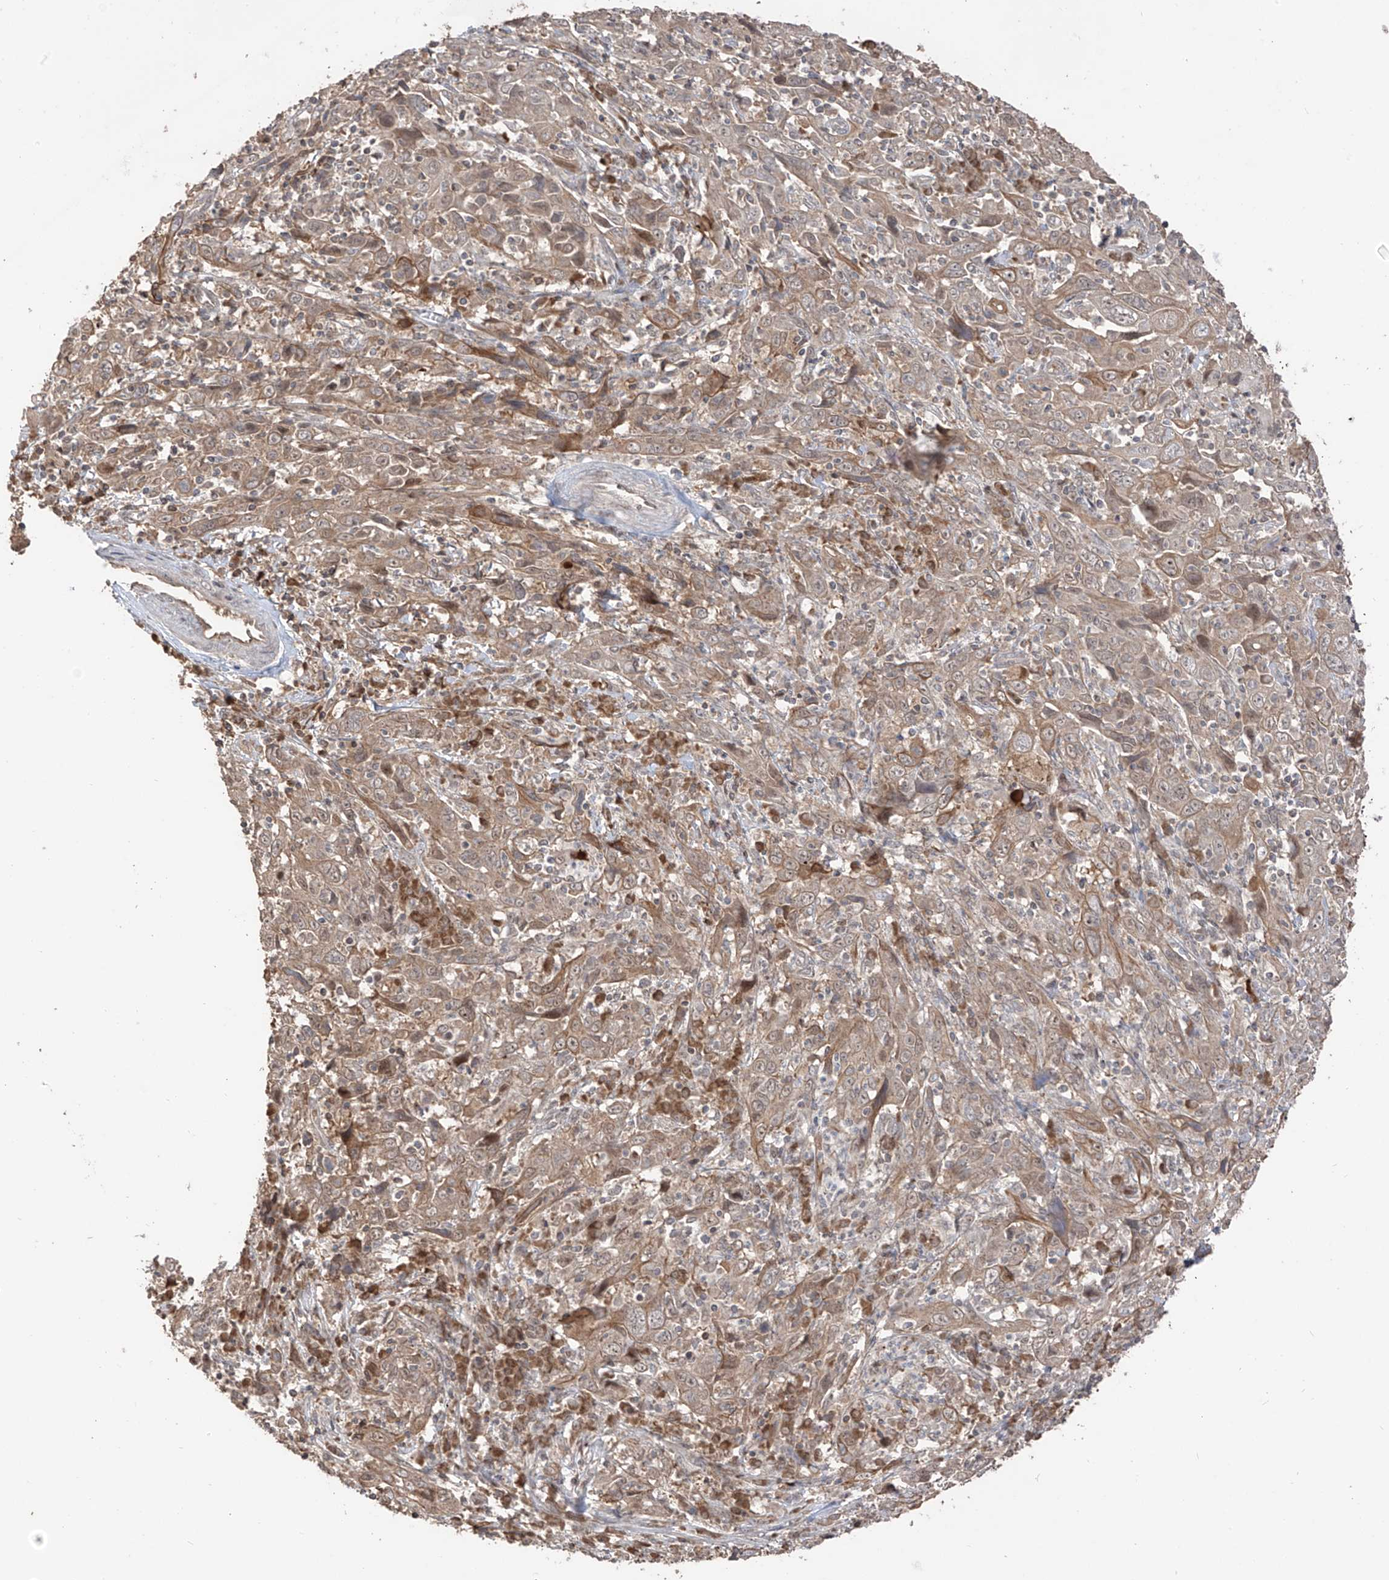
{"staining": {"intensity": "weak", "quantity": ">75%", "location": "cytoplasmic/membranous"}, "tissue": "cervical cancer", "cell_type": "Tumor cells", "image_type": "cancer", "snomed": [{"axis": "morphology", "description": "Squamous cell carcinoma, NOS"}, {"axis": "topography", "description": "Cervix"}], "caption": "IHC (DAB (3,3'-diaminobenzidine)) staining of human cervical cancer (squamous cell carcinoma) reveals weak cytoplasmic/membranous protein expression in about >75% of tumor cells.", "gene": "COLGALT2", "patient": {"sex": "female", "age": 46}}